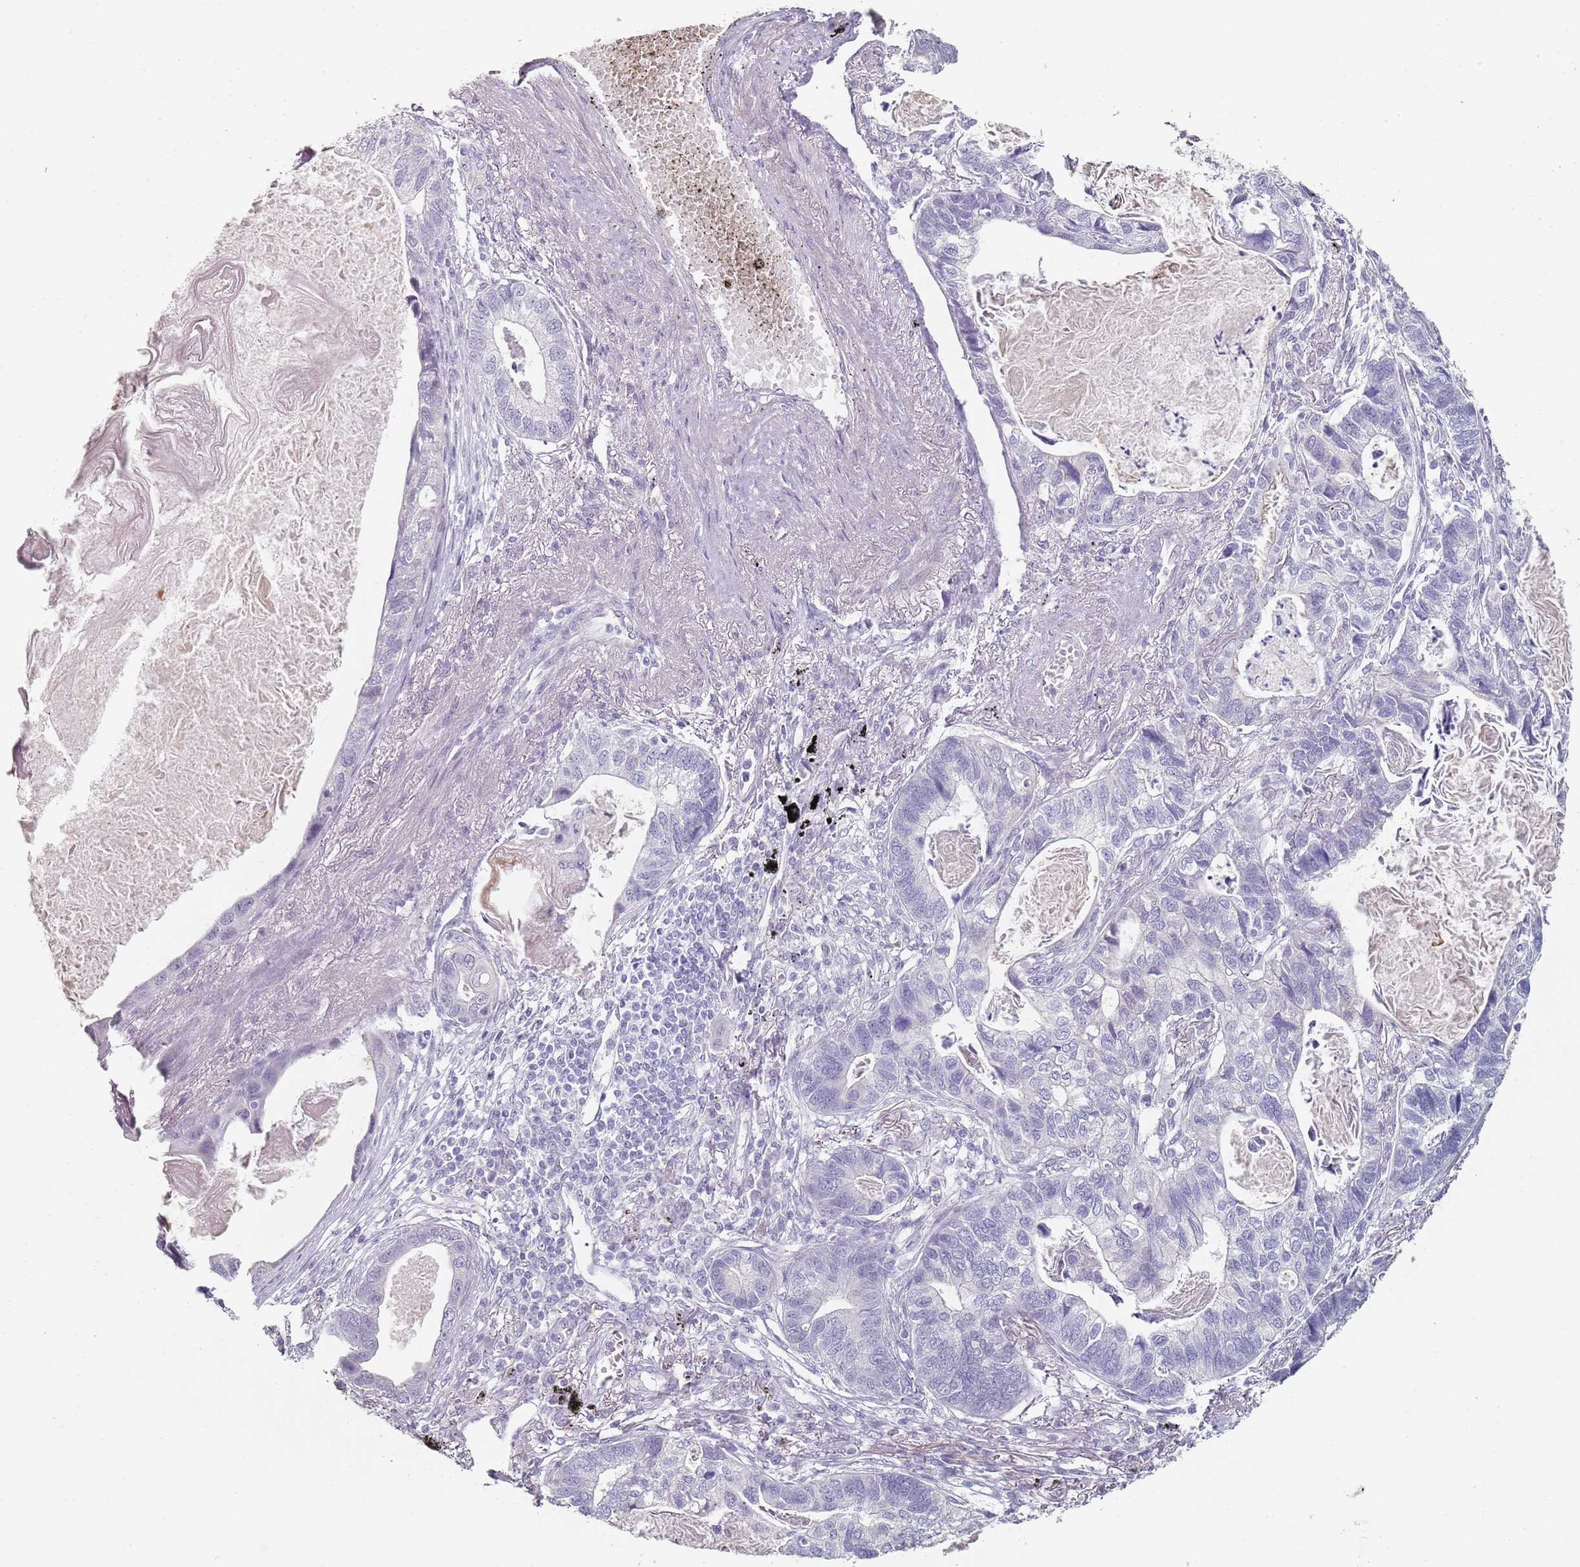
{"staining": {"intensity": "negative", "quantity": "none", "location": "none"}, "tissue": "lung cancer", "cell_type": "Tumor cells", "image_type": "cancer", "snomed": [{"axis": "morphology", "description": "Adenocarcinoma, NOS"}, {"axis": "topography", "description": "Lung"}], "caption": "This photomicrograph is of lung cancer stained with IHC to label a protein in brown with the nuclei are counter-stained blue. There is no positivity in tumor cells.", "gene": "DNAH11", "patient": {"sex": "male", "age": 67}}